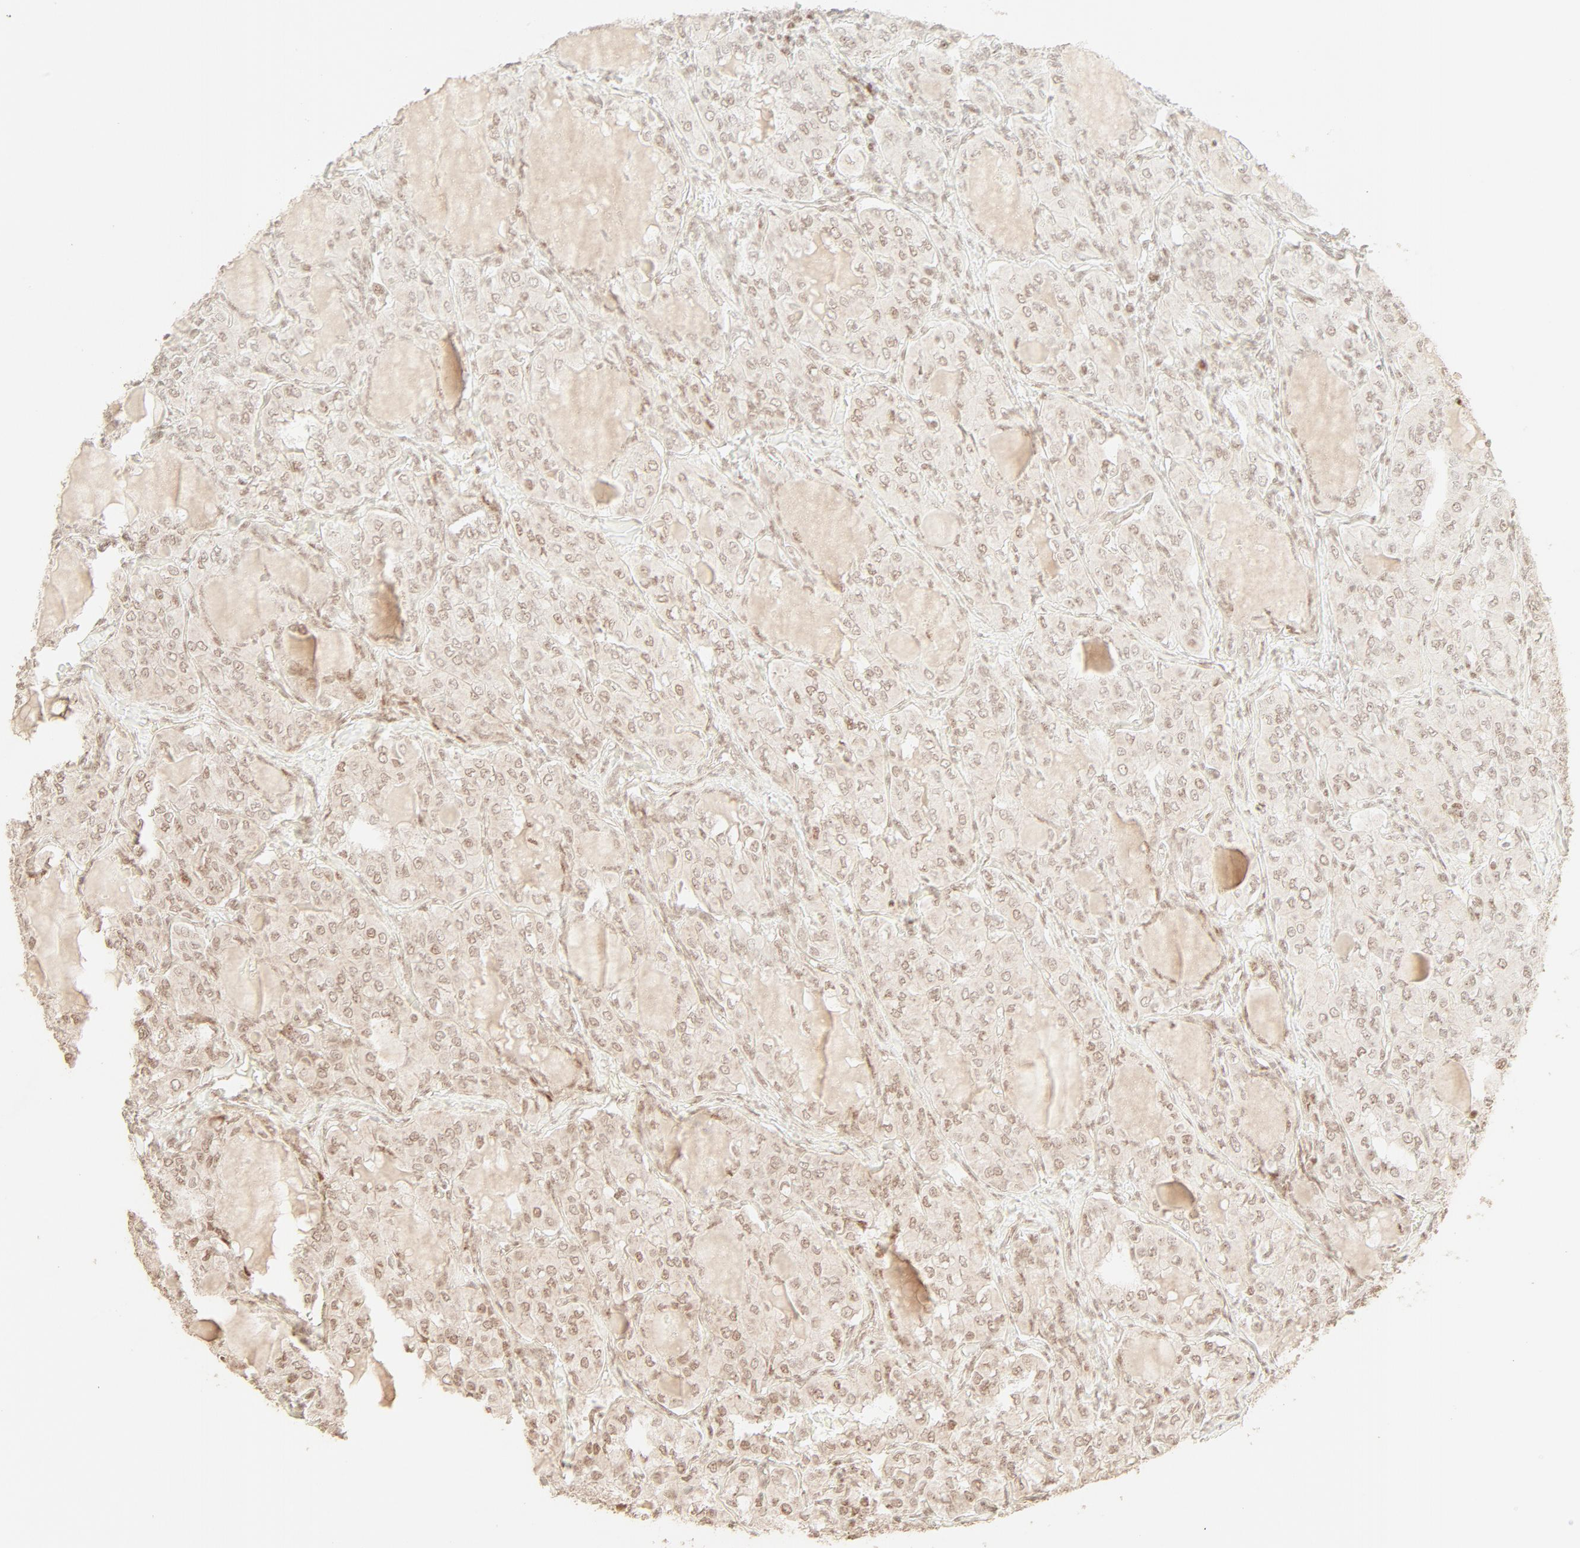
{"staining": {"intensity": "moderate", "quantity": ">75%", "location": "nuclear"}, "tissue": "thyroid cancer", "cell_type": "Tumor cells", "image_type": "cancer", "snomed": [{"axis": "morphology", "description": "Papillary adenocarcinoma, NOS"}, {"axis": "topography", "description": "Thyroid gland"}], "caption": "Moderate nuclear protein positivity is present in about >75% of tumor cells in papillary adenocarcinoma (thyroid). (Stains: DAB in brown, nuclei in blue, Microscopy: brightfield microscopy at high magnification).", "gene": "TP53RK", "patient": {"sex": "male", "age": 20}}